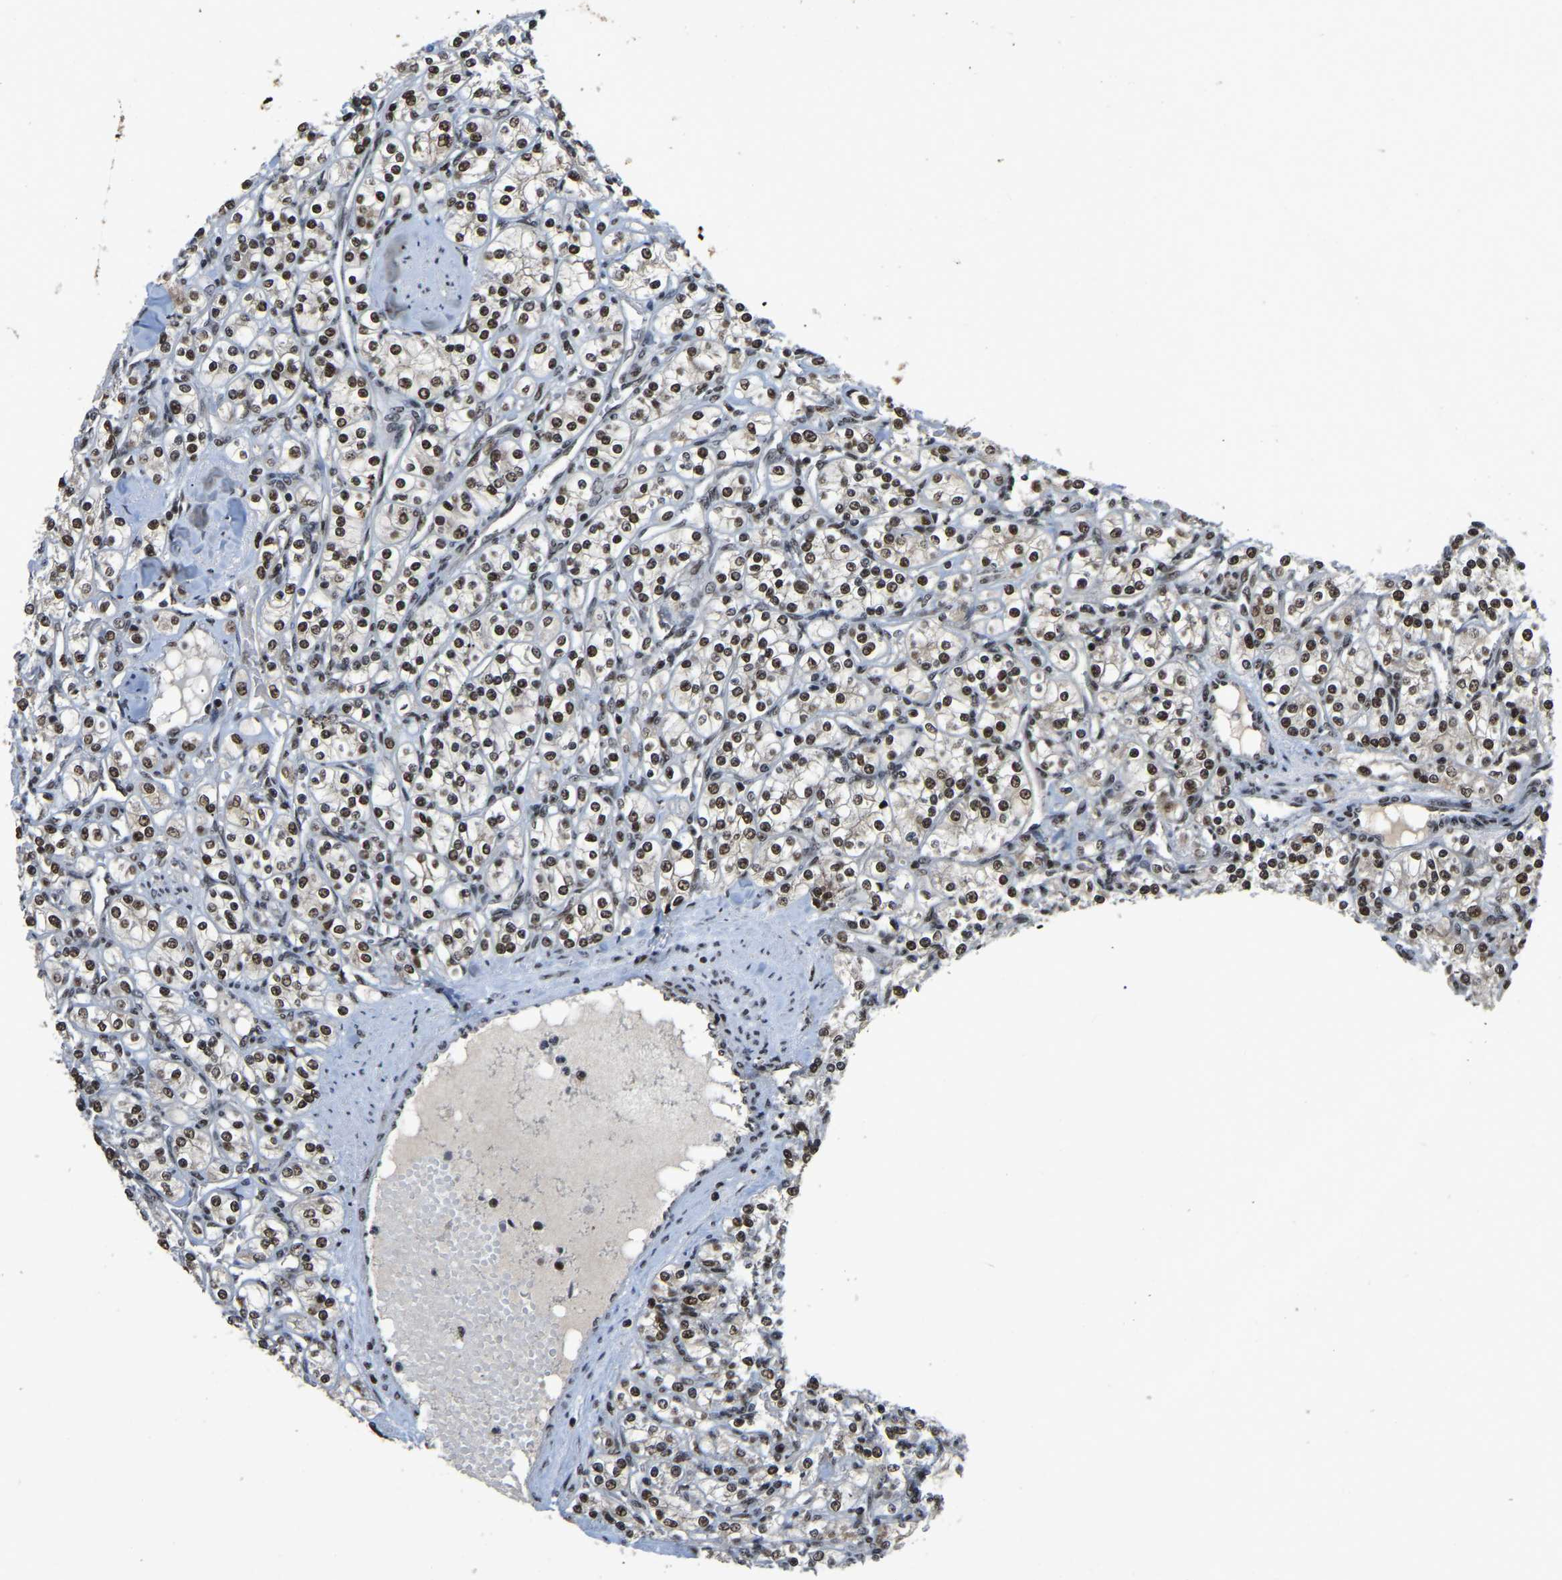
{"staining": {"intensity": "moderate", "quantity": ">75%", "location": "nuclear"}, "tissue": "renal cancer", "cell_type": "Tumor cells", "image_type": "cancer", "snomed": [{"axis": "morphology", "description": "Adenocarcinoma, NOS"}, {"axis": "topography", "description": "Kidney"}], "caption": "Tumor cells demonstrate medium levels of moderate nuclear expression in about >75% of cells in renal adenocarcinoma. Using DAB (brown) and hematoxylin (blue) stains, captured at high magnification using brightfield microscopy.", "gene": "TBL1XR1", "patient": {"sex": "male", "age": 77}}